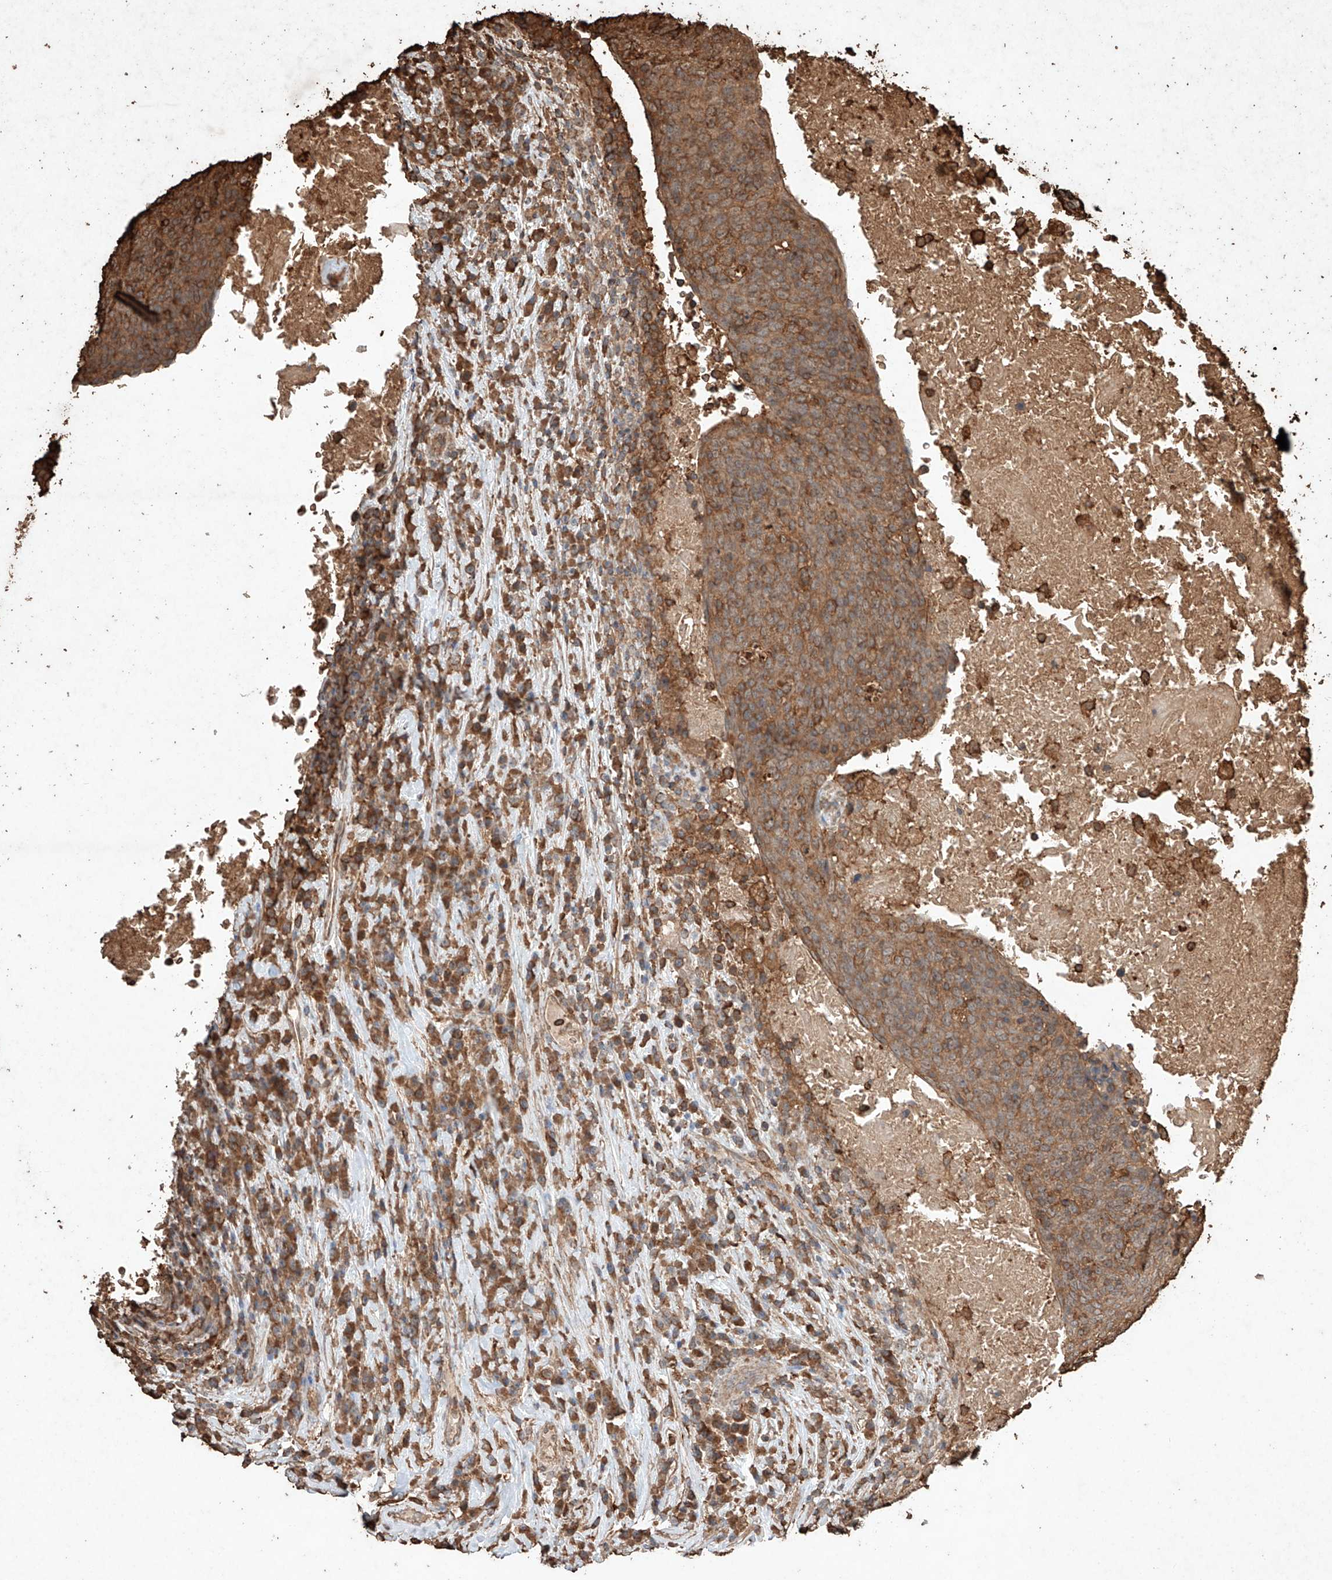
{"staining": {"intensity": "moderate", "quantity": ">75%", "location": "cytoplasmic/membranous"}, "tissue": "head and neck cancer", "cell_type": "Tumor cells", "image_type": "cancer", "snomed": [{"axis": "morphology", "description": "Squamous cell carcinoma, NOS"}, {"axis": "morphology", "description": "Squamous cell carcinoma, metastatic, NOS"}, {"axis": "topography", "description": "Lymph node"}, {"axis": "topography", "description": "Head-Neck"}], "caption": "Human head and neck cancer (metastatic squamous cell carcinoma) stained for a protein (brown) reveals moderate cytoplasmic/membranous positive expression in about >75% of tumor cells.", "gene": "M6PR", "patient": {"sex": "male", "age": 62}}